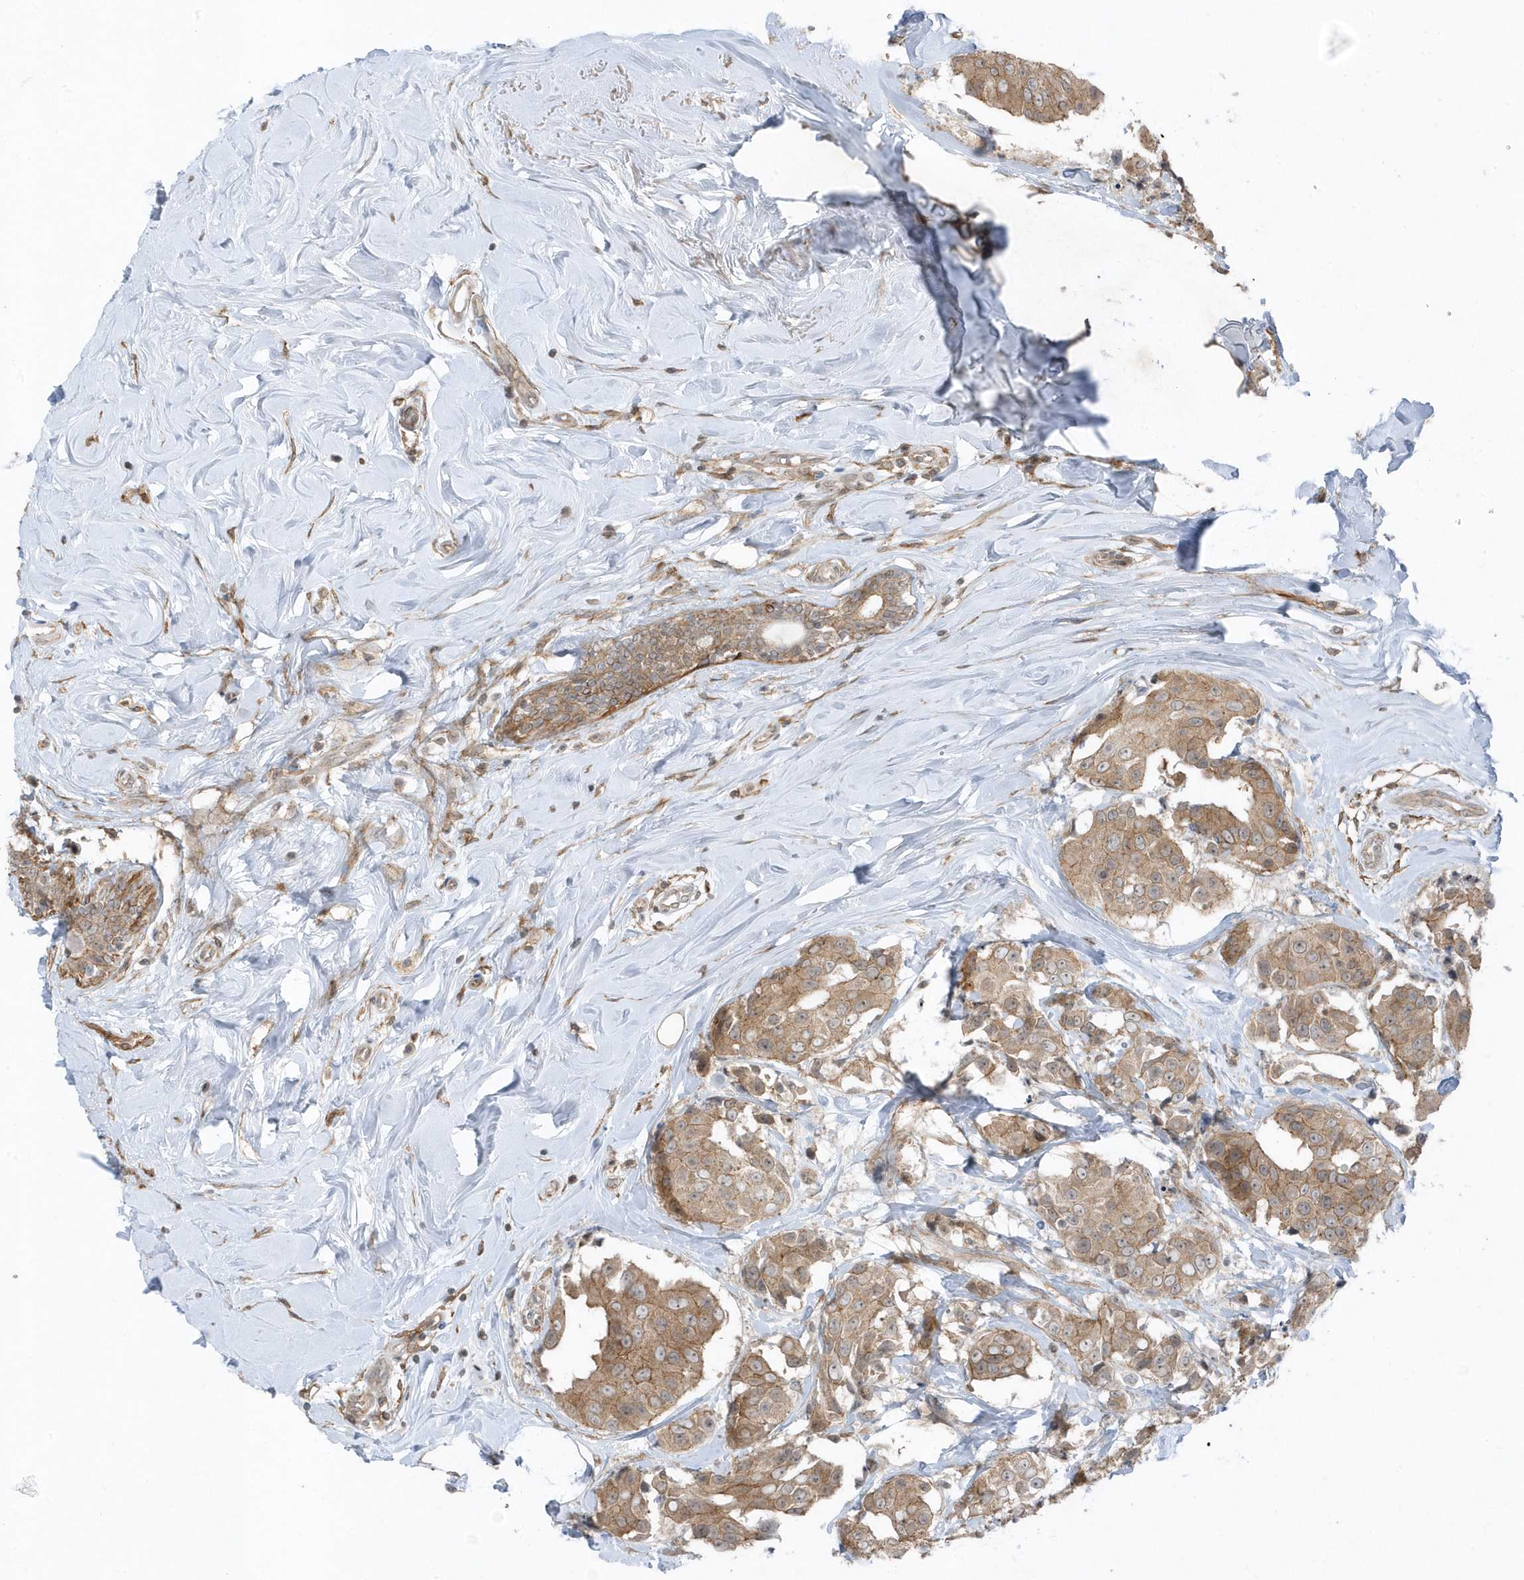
{"staining": {"intensity": "moderate", "quantity": ">75%", "location": "cytoplasmic/membranous"}, "tissue": "breast cancer", "cell_type": "Tumor cells", "image_type": "cancer", "snomed": [{"axis": "morphology", "description": "Normal tissue, NOS"}, {"axis": "morphology", "description": "Duct carcinoma"}, {"axis": "topography", "description": "Breast"}], "caption": "Immunohistochemical staining of human breast cancer (invasive ductal carcinoma) exhibits moderate cytoplasmic/membranous protein positivity in approximately >75% of tumor cells. The protein of interest is stained brown, and the nuclei are stained in blue (DAB (3,3'-diaminobenzidine) IHC with brightfield microscopy, high magnification).", "gene": "PARD3B", "patient": {"sex": "female", "age": 39}}